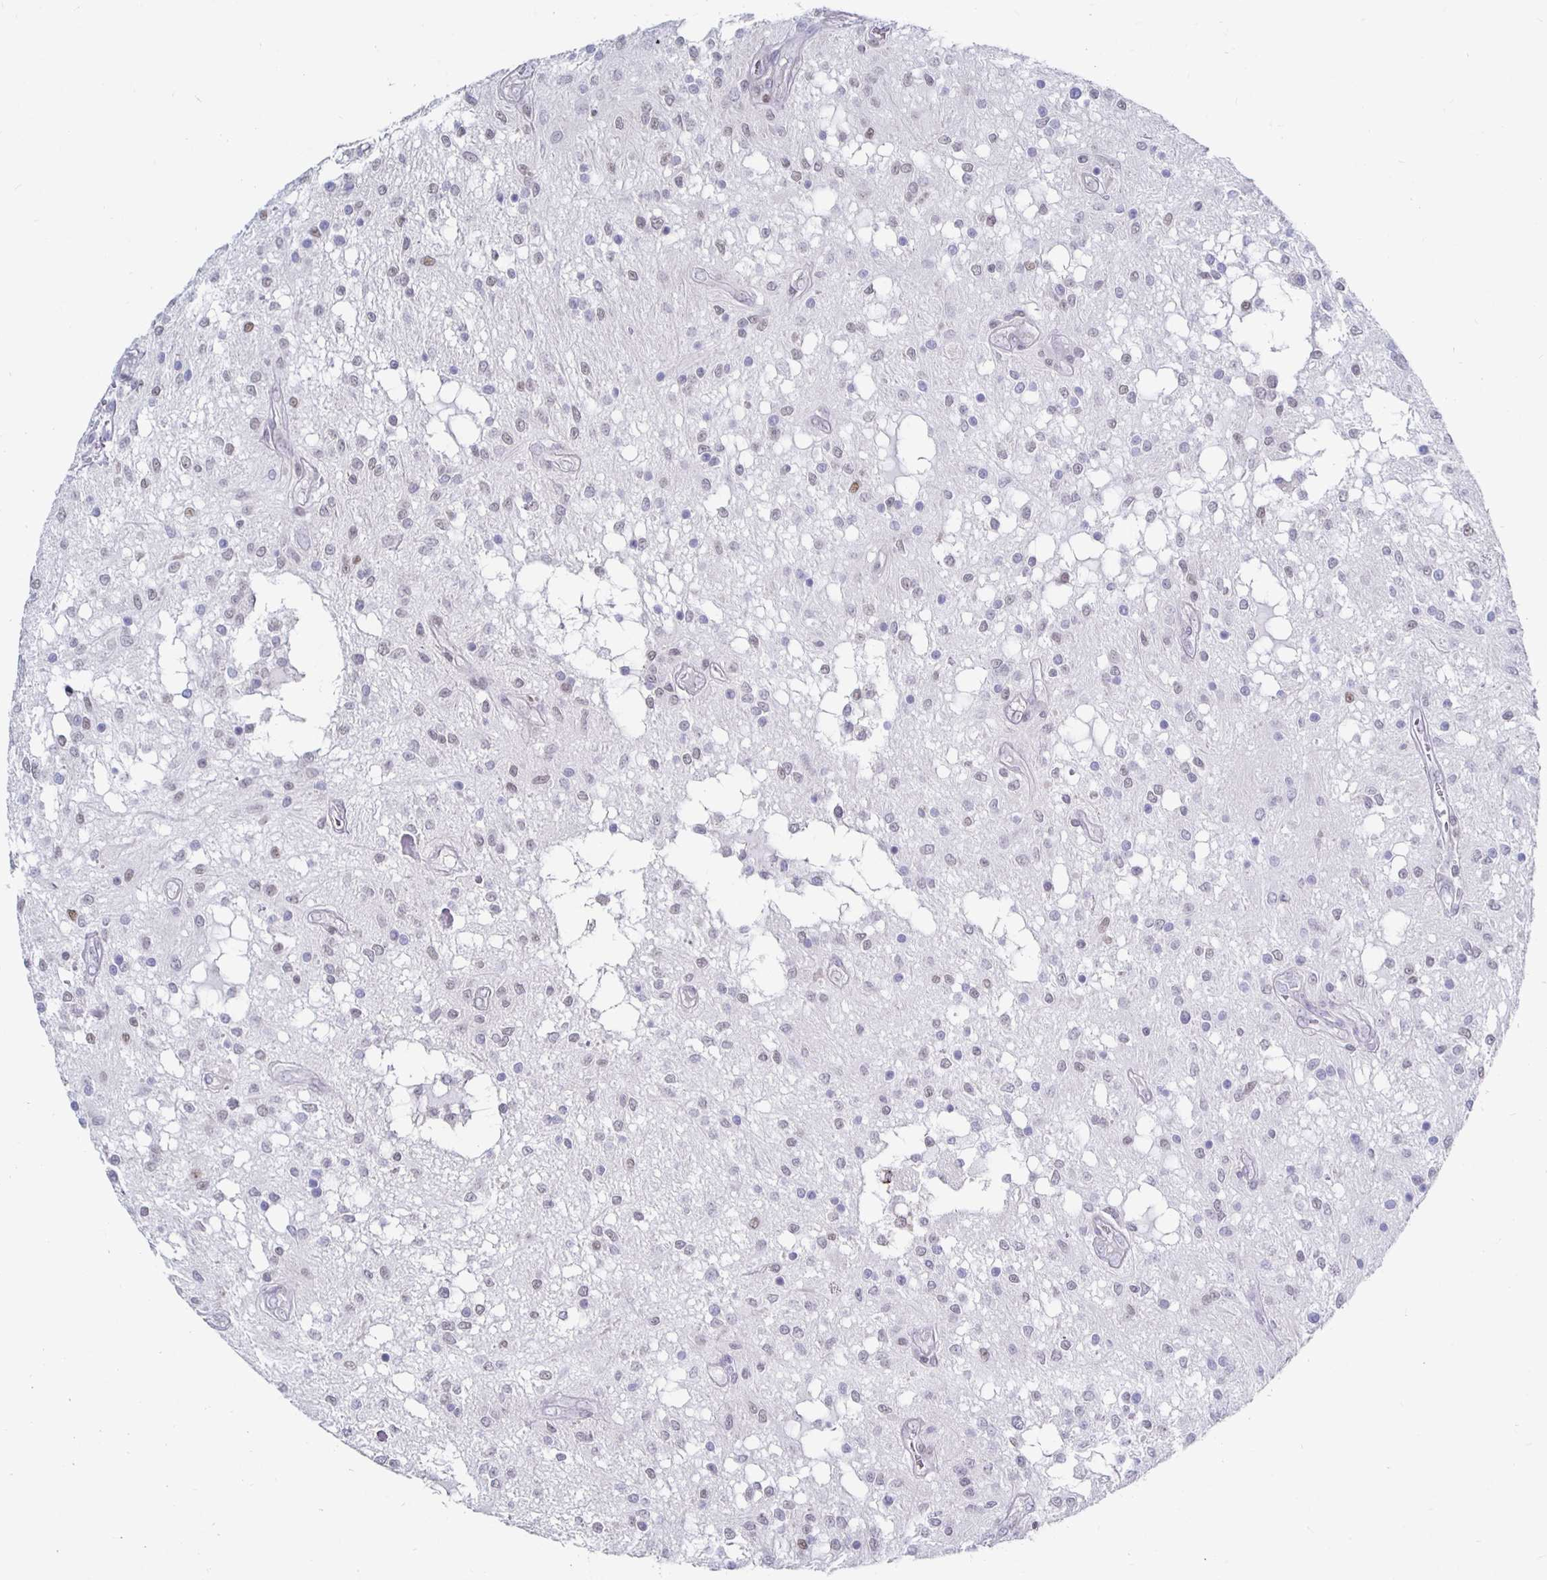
{"staining": {"intensity": "negative", "quantity": "none", "location": "none"}, "tissue": "glioma", "cell_type": "Tumor cells", "image_type": "cancer", "snomed": [{"axis": "morphology", "description": "Glioma, malignant, Low grade"}, {"axis": "topography", "description": "Cerebellum"}], "caption": "The micrograph exhibits no significant staining in tumor cells of low-grade glioma (malignant).", "gene": "NOCT", "patient": {"sex": "female", "age": 14}}